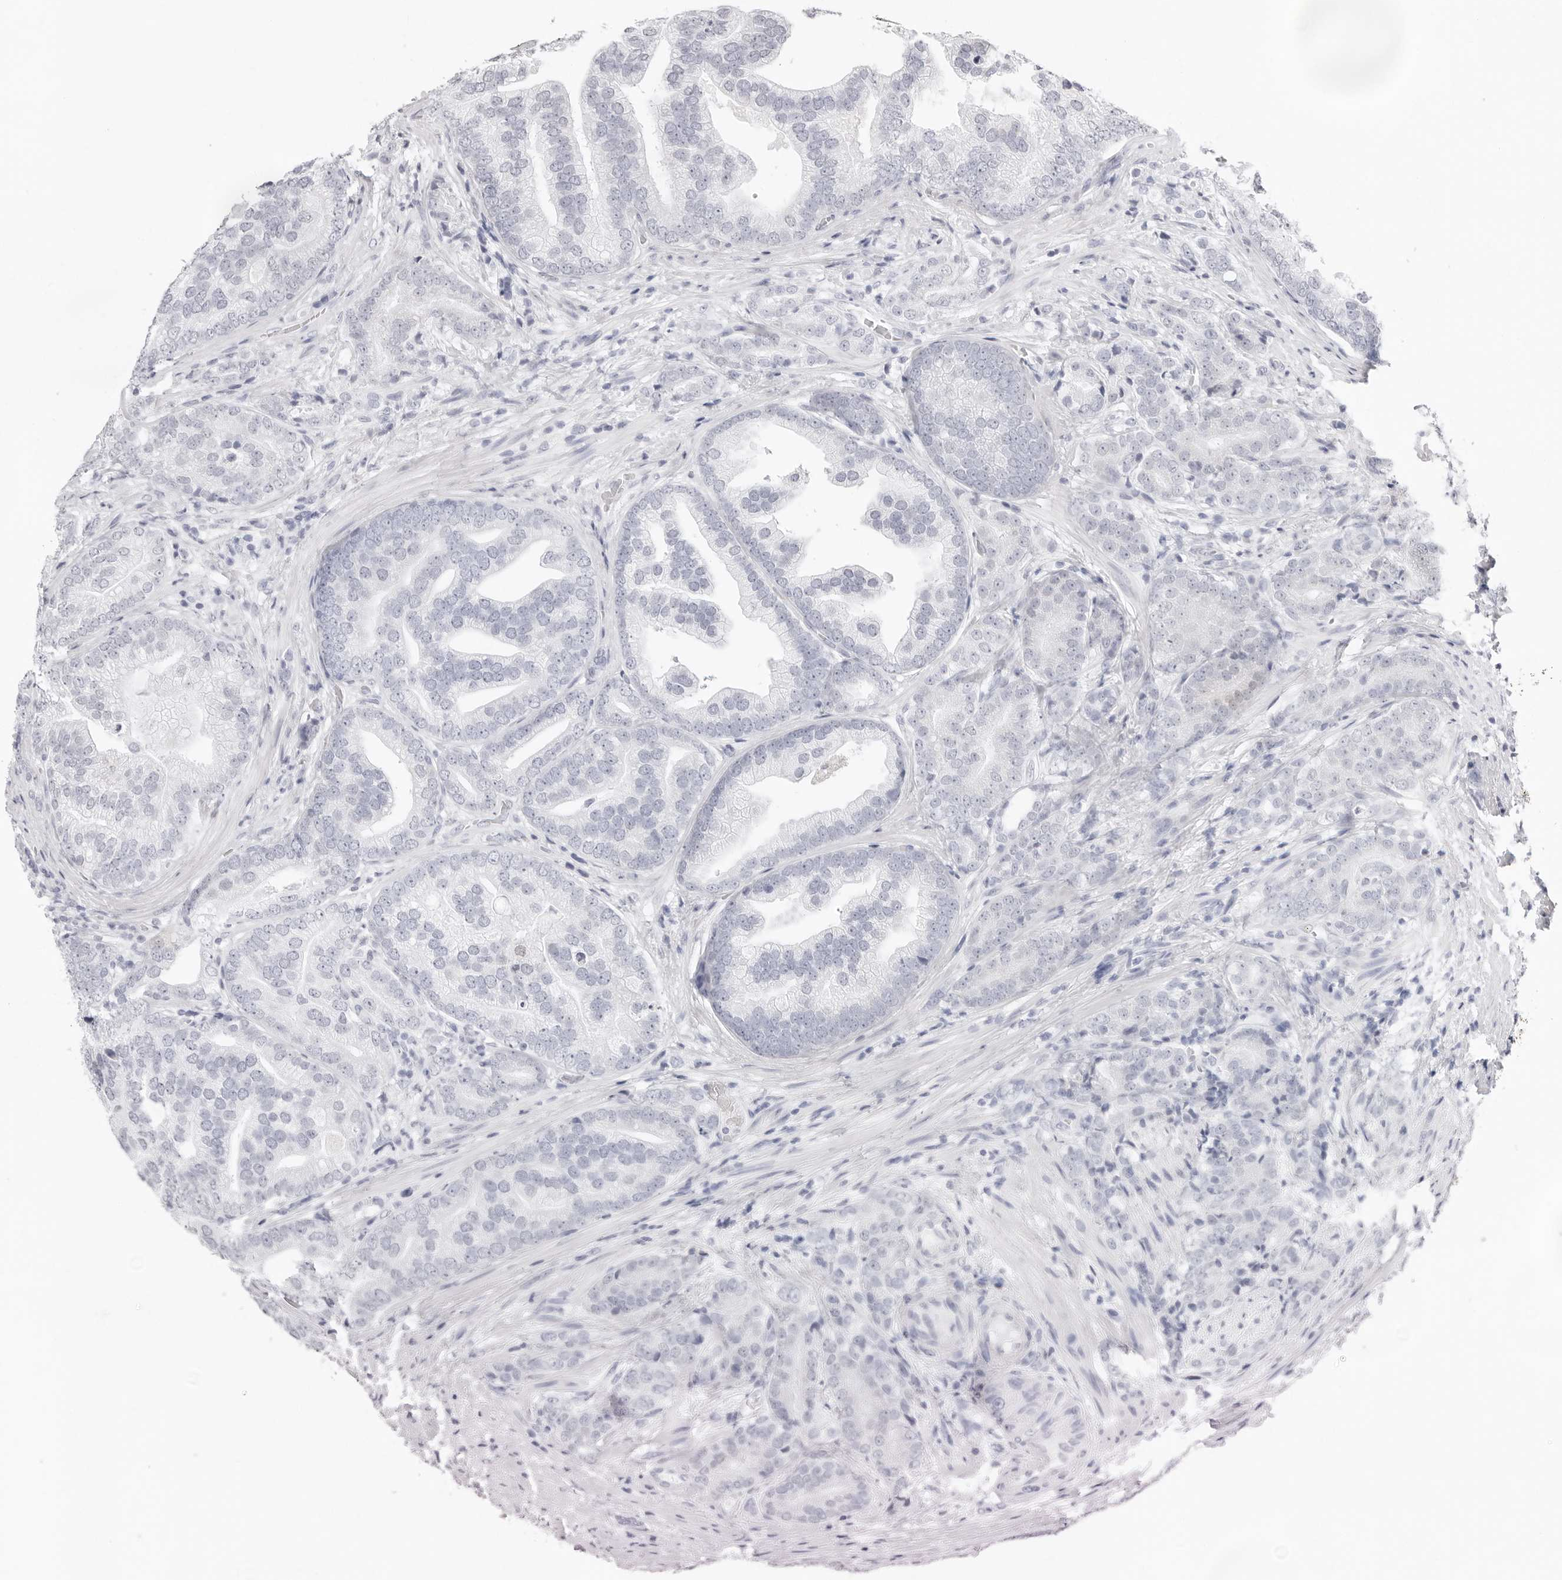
{"staining": {"intensity": "negative", "quantity": "none", "location": "none"}, "tissue": "prostate cancer", "cell_type": "Tumor cells", "image_type": "cancer", "snomed": [{"axis": "morphology", "description": "Adenocarcinoma, High grade"}, {"axis": "topography", "description": "Prostate"}], "caption": "Immunohistochemistry micrograph of neoplastic tissue: prostate cancer stained with DAB demonstrates no significant protein staining in tumor cells. (DAB immunohistochemistry, high magnification).", "gene": "FDPS", "patient": {"sex": "male", "age": 57}}